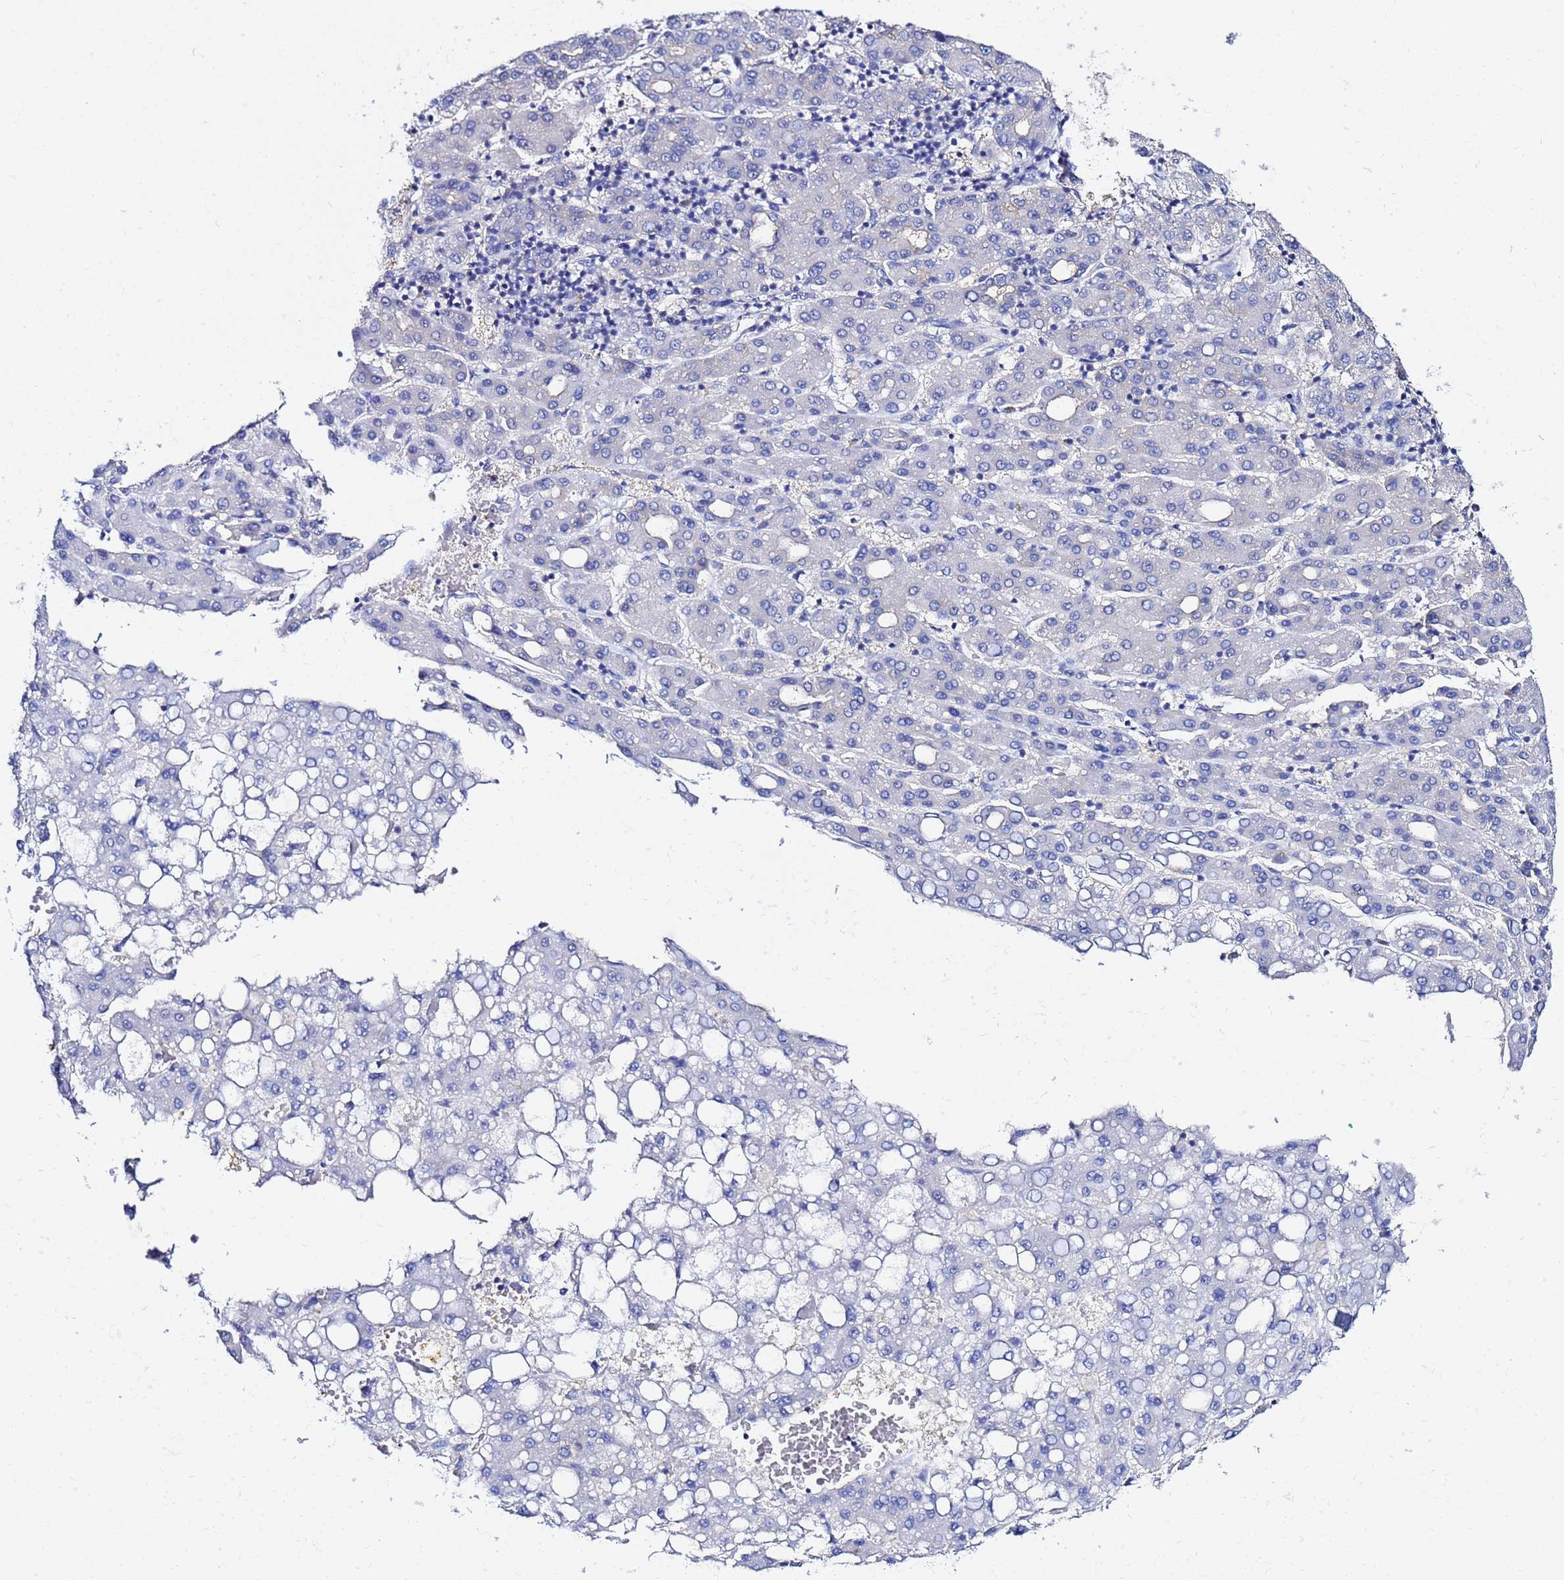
{"staining": {"intensity": "negative", "quantity": "none", "location": "none"}, "tissue": "liver cancer", "cell_type": "Tumor cells", "image_type": "cancer", "snomed": [{"axis": "morphology", "description": "Carcinoma, Hepatocellular, NOS"}, {"axis": "topography", "description": "Liver"}], "caption": "Micrograph shows no protein expression in tumor cells of liver cancer (hepatocellular carcinoma) tissue. (DAB IHC, high magnification).", "gene": "LENG1", "patient": {"sex": "male", "age": 65}}